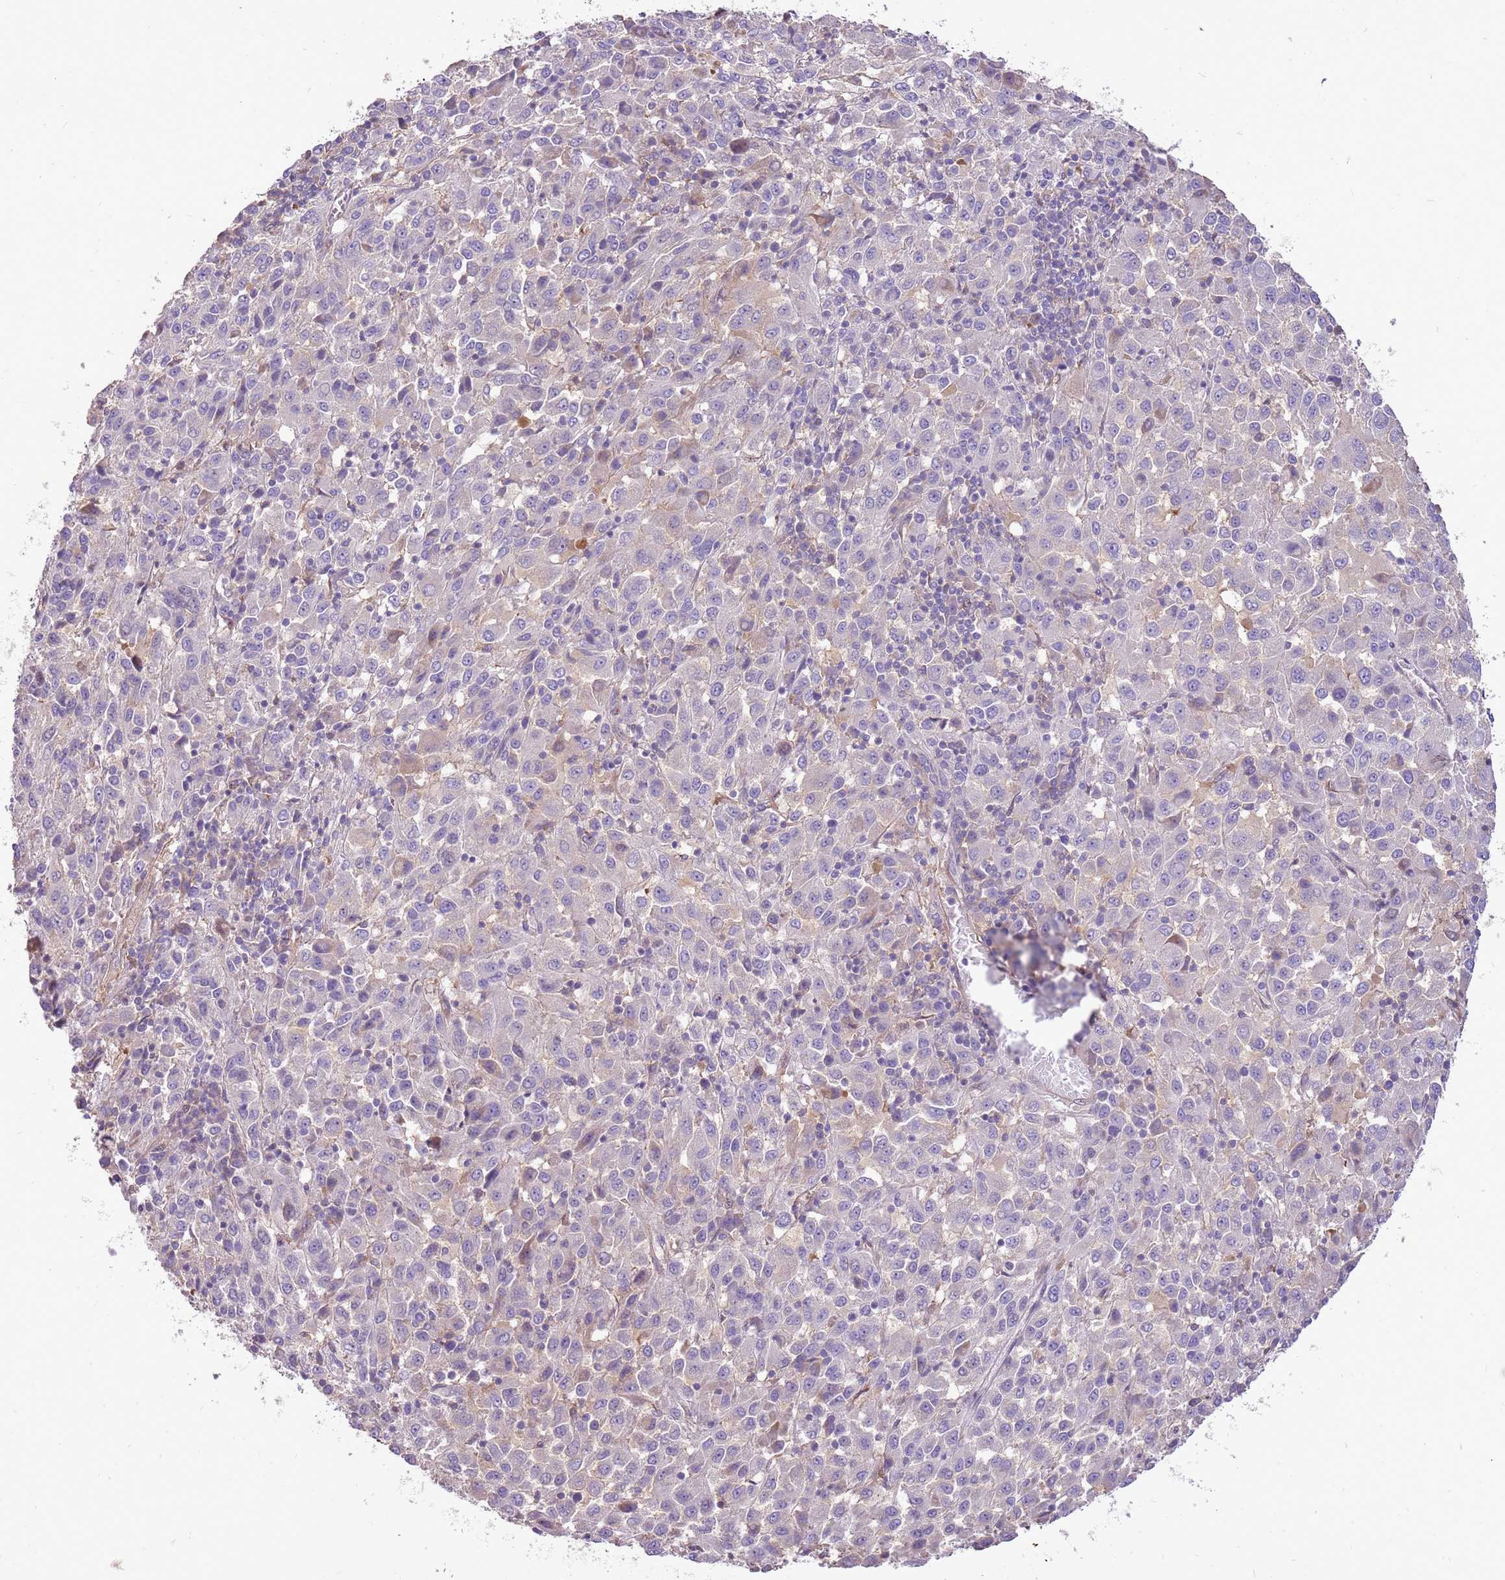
{"staining": {"intensity": "negative", "quantity": "none", "location": "none"}, "tissue": "melanoma", "cell_type": "Tumor cells", "image_type": "cancer", "snomed": [{"axis": "morphology", "description": "Malignant melanoma, Metastatic site"}, {"axis": "topography", "description": "Lung"}], "caption": "The micrograph displays no significant positivity in tumor cells of melanoma. Nuclei are stained in blue.", "gene": "WASHC4", "patient": {"sex": "male", "age": 64}}